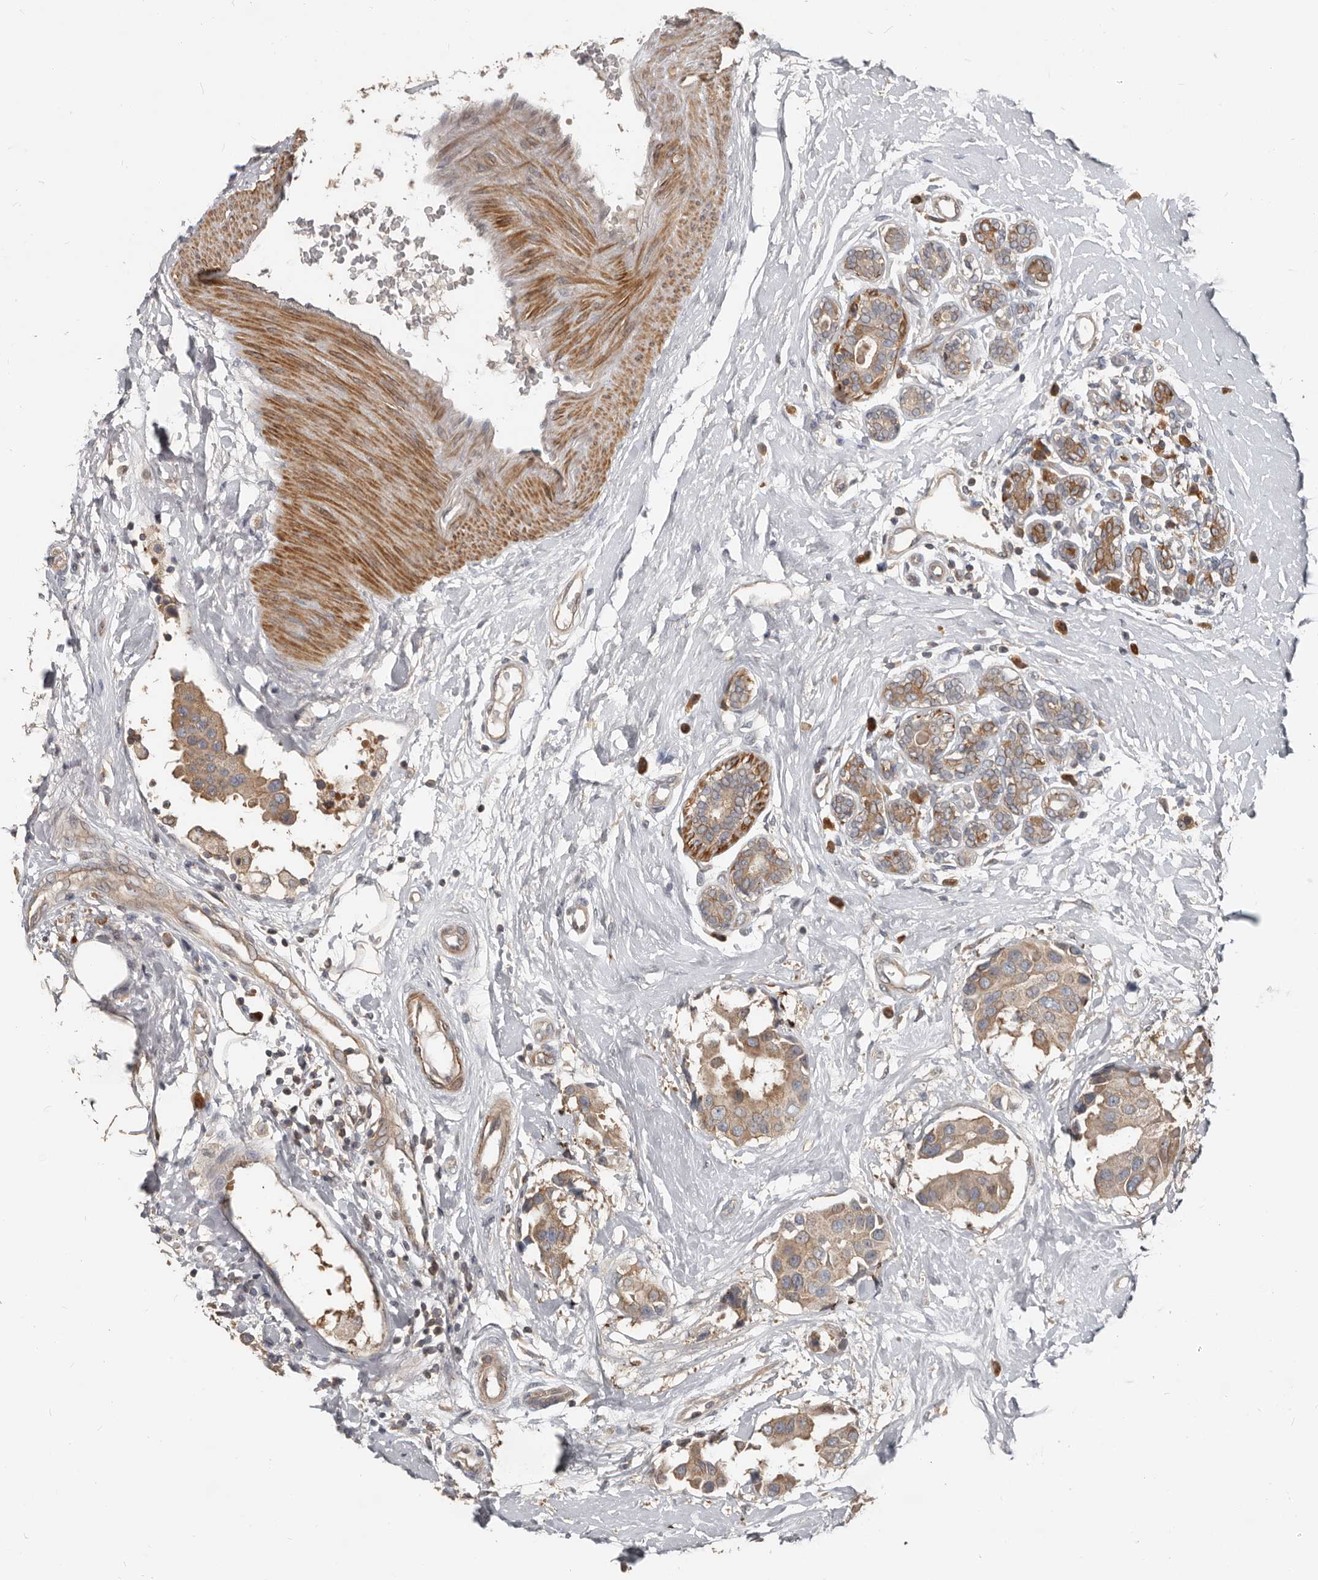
{"staining": {"intensity": "weak", "quantity": ">75%", "location": "cytoplasmic/membranous"}, "tissue": "breast cancer", "cell_type": "Tumor cells", "image_type": "cancer", "snomed": [{"axis": "morphology", "description": "Normal tissue, NOS"}, {"axis": "morphology", "description": "Duct carcinoma"}, {"axis": "topography", "description": "Breast"}], "caption": "Immunohistochemistry (DAB (3,3'-diaminobenzidine)) staining of breast cancer (intraductal carcinoma) displays weak cytoplasmic/membranous protein staining in about >75% of tumor cells.", "gene": "AKNAD1", "patient": {"sex": "female", "age": 39}}